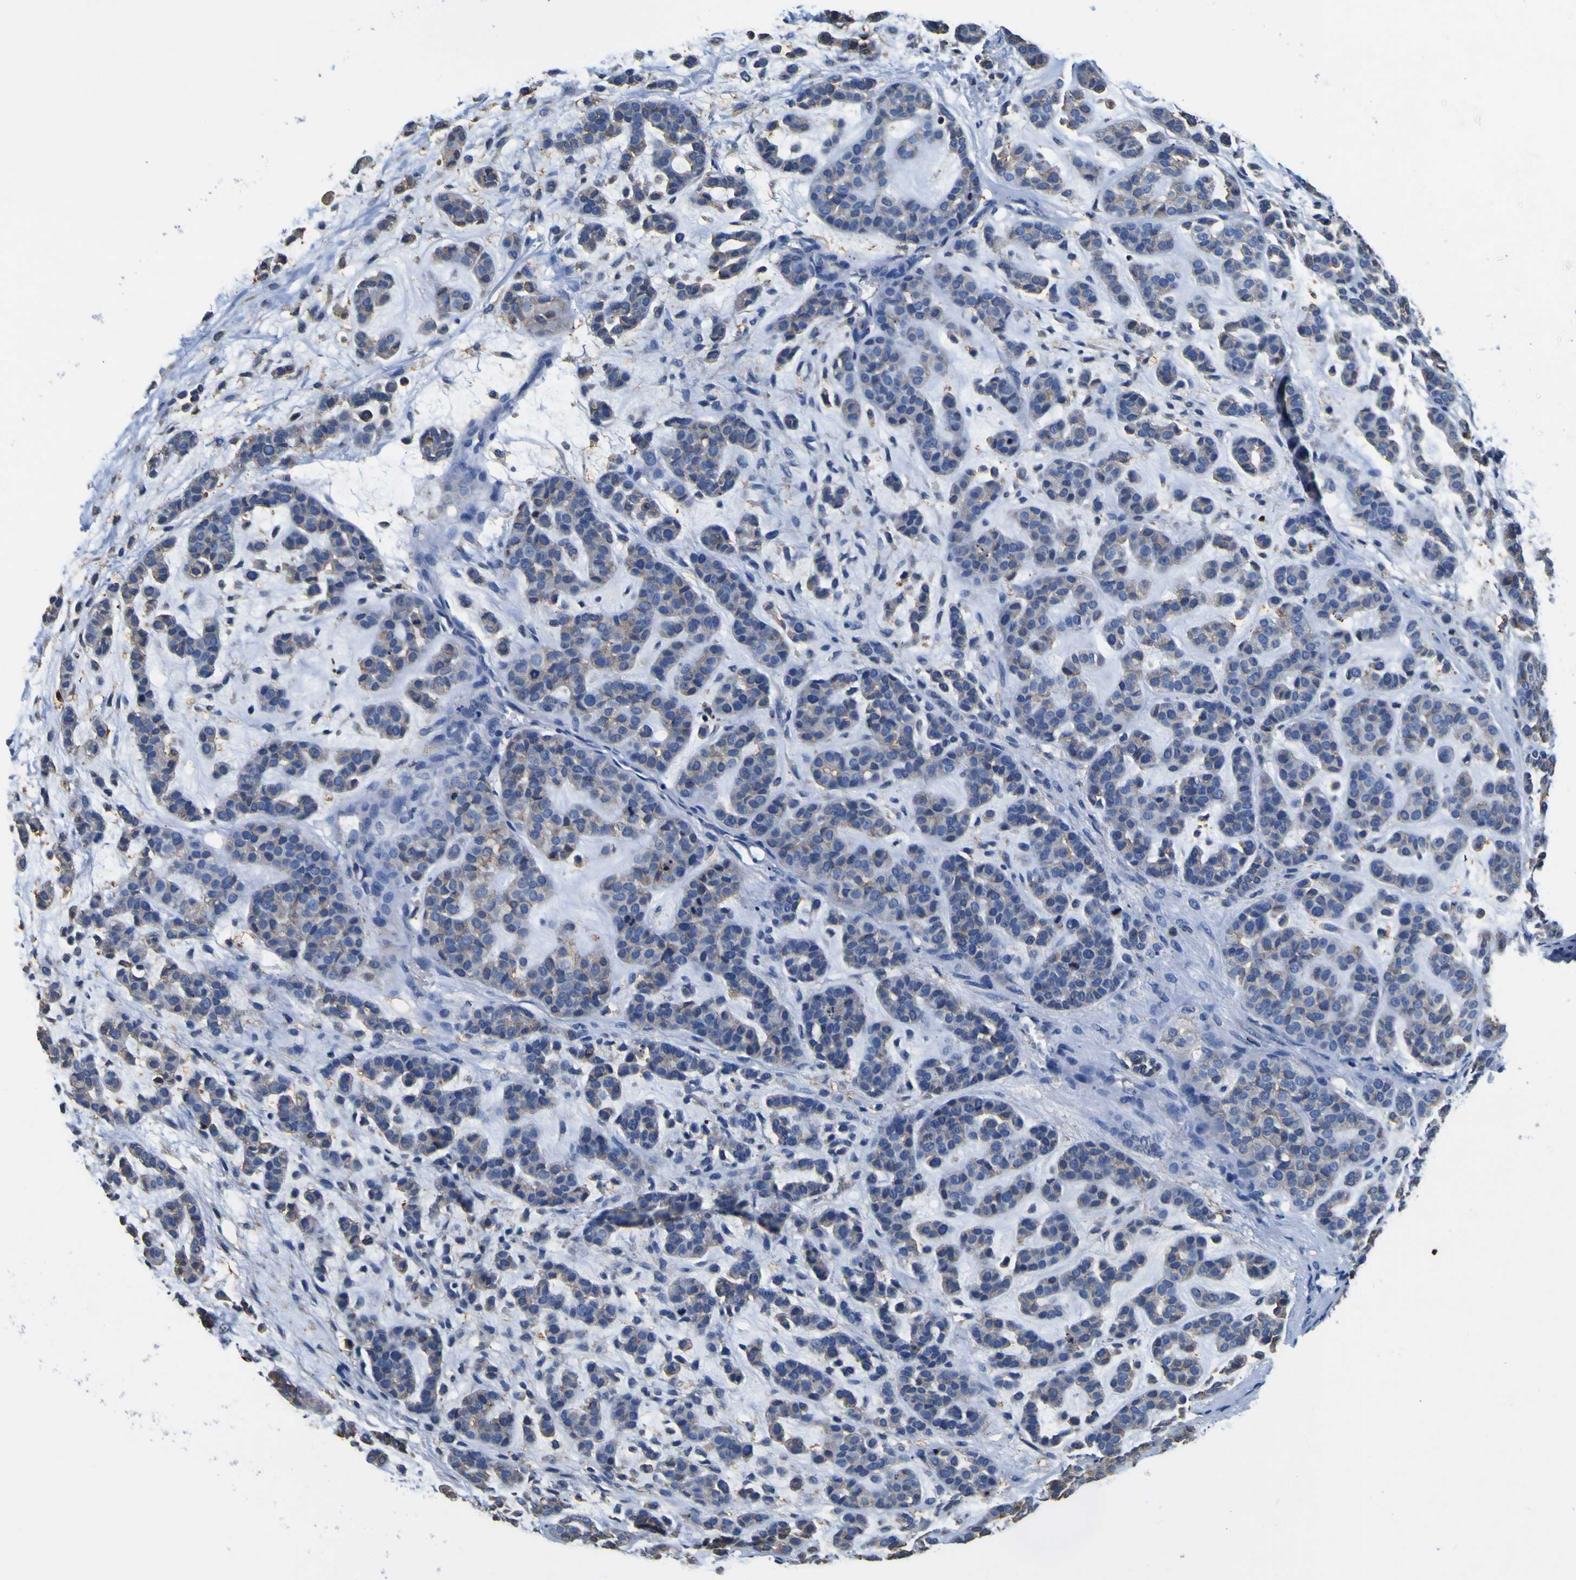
{"staining": {"intensity": "moderate", "quantity": "25%-75%", "location": "cytoplasmic/membranous"}, "tissue": "head and neck cancer", "cell_type": "Tumor cells", "image_type": "cancer", "snomed": [{"axis": "morphology", "description": "Adenocarcinoma, NOS"}, {"axis": "morphology", "description": "Adenoma, NOS"}, {"axis": "topography", "description": "Head-Neck"}], "caption": "An IHC histopathology image of tumor tissue is shown. Protein staining in brown labels moderate cytoplasmic/membranous positivity in head and neck cancer within tumor cells.", "gene": "PXDN", "patient": {"sex": "female", "age": 55}}